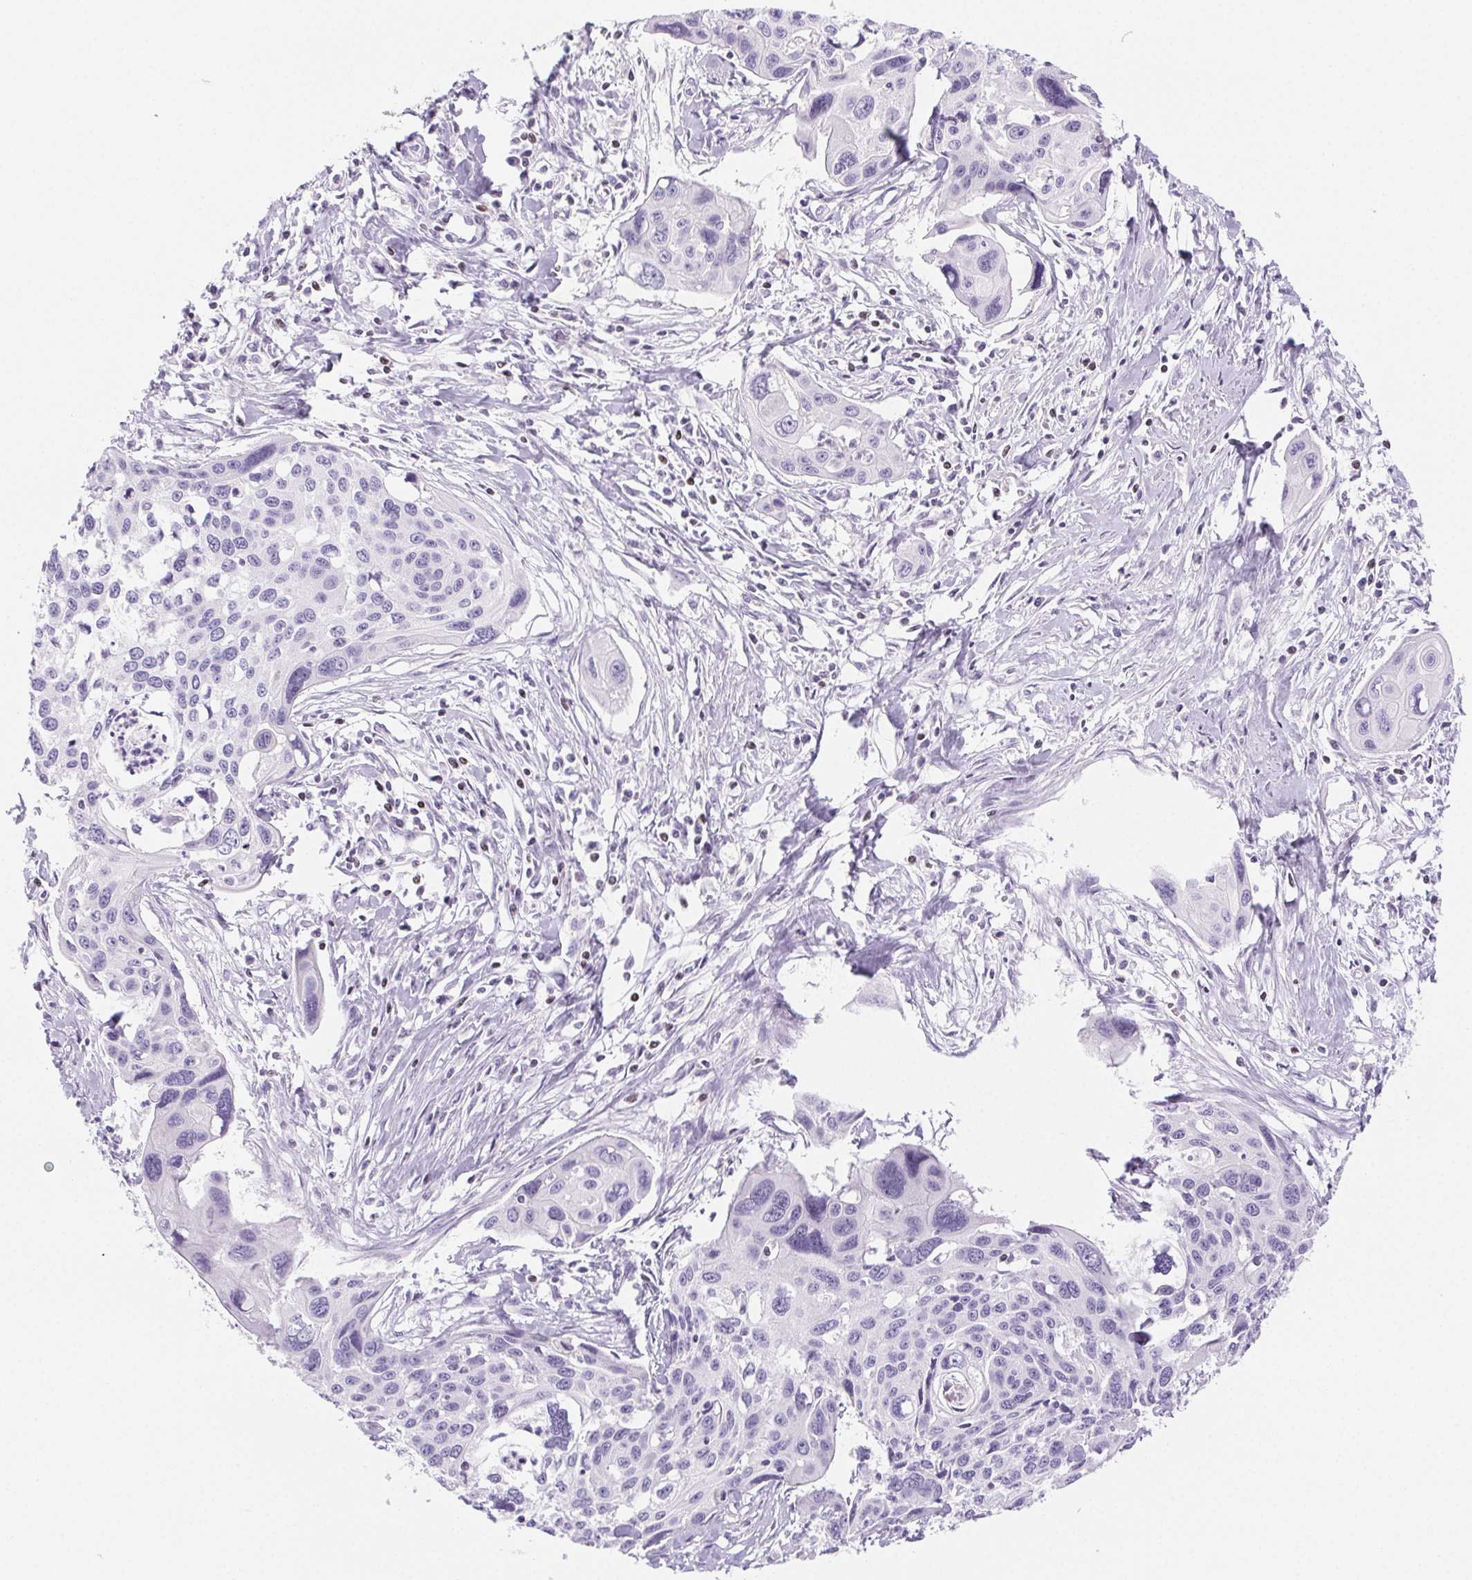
{"staining": {"intensity": "negative", "quantity": "none", "location": "none"}, "tissue": "cervical cancer", "cell_type": "Tumor cells", "image_type": "cancer", "snomed": [{"axis": "morphology", "description": "Squamous cell carcinoma, NOS"}, {"axis": "topography", "description": "Cervix"}], "caption": "This is an immunohistochemistry (IHC) image of human cervical squamous cell carcinoma. There is no staining in tumor cells.", "gene": "BEND2", "patient": {"sex": "female", "age": 31}}